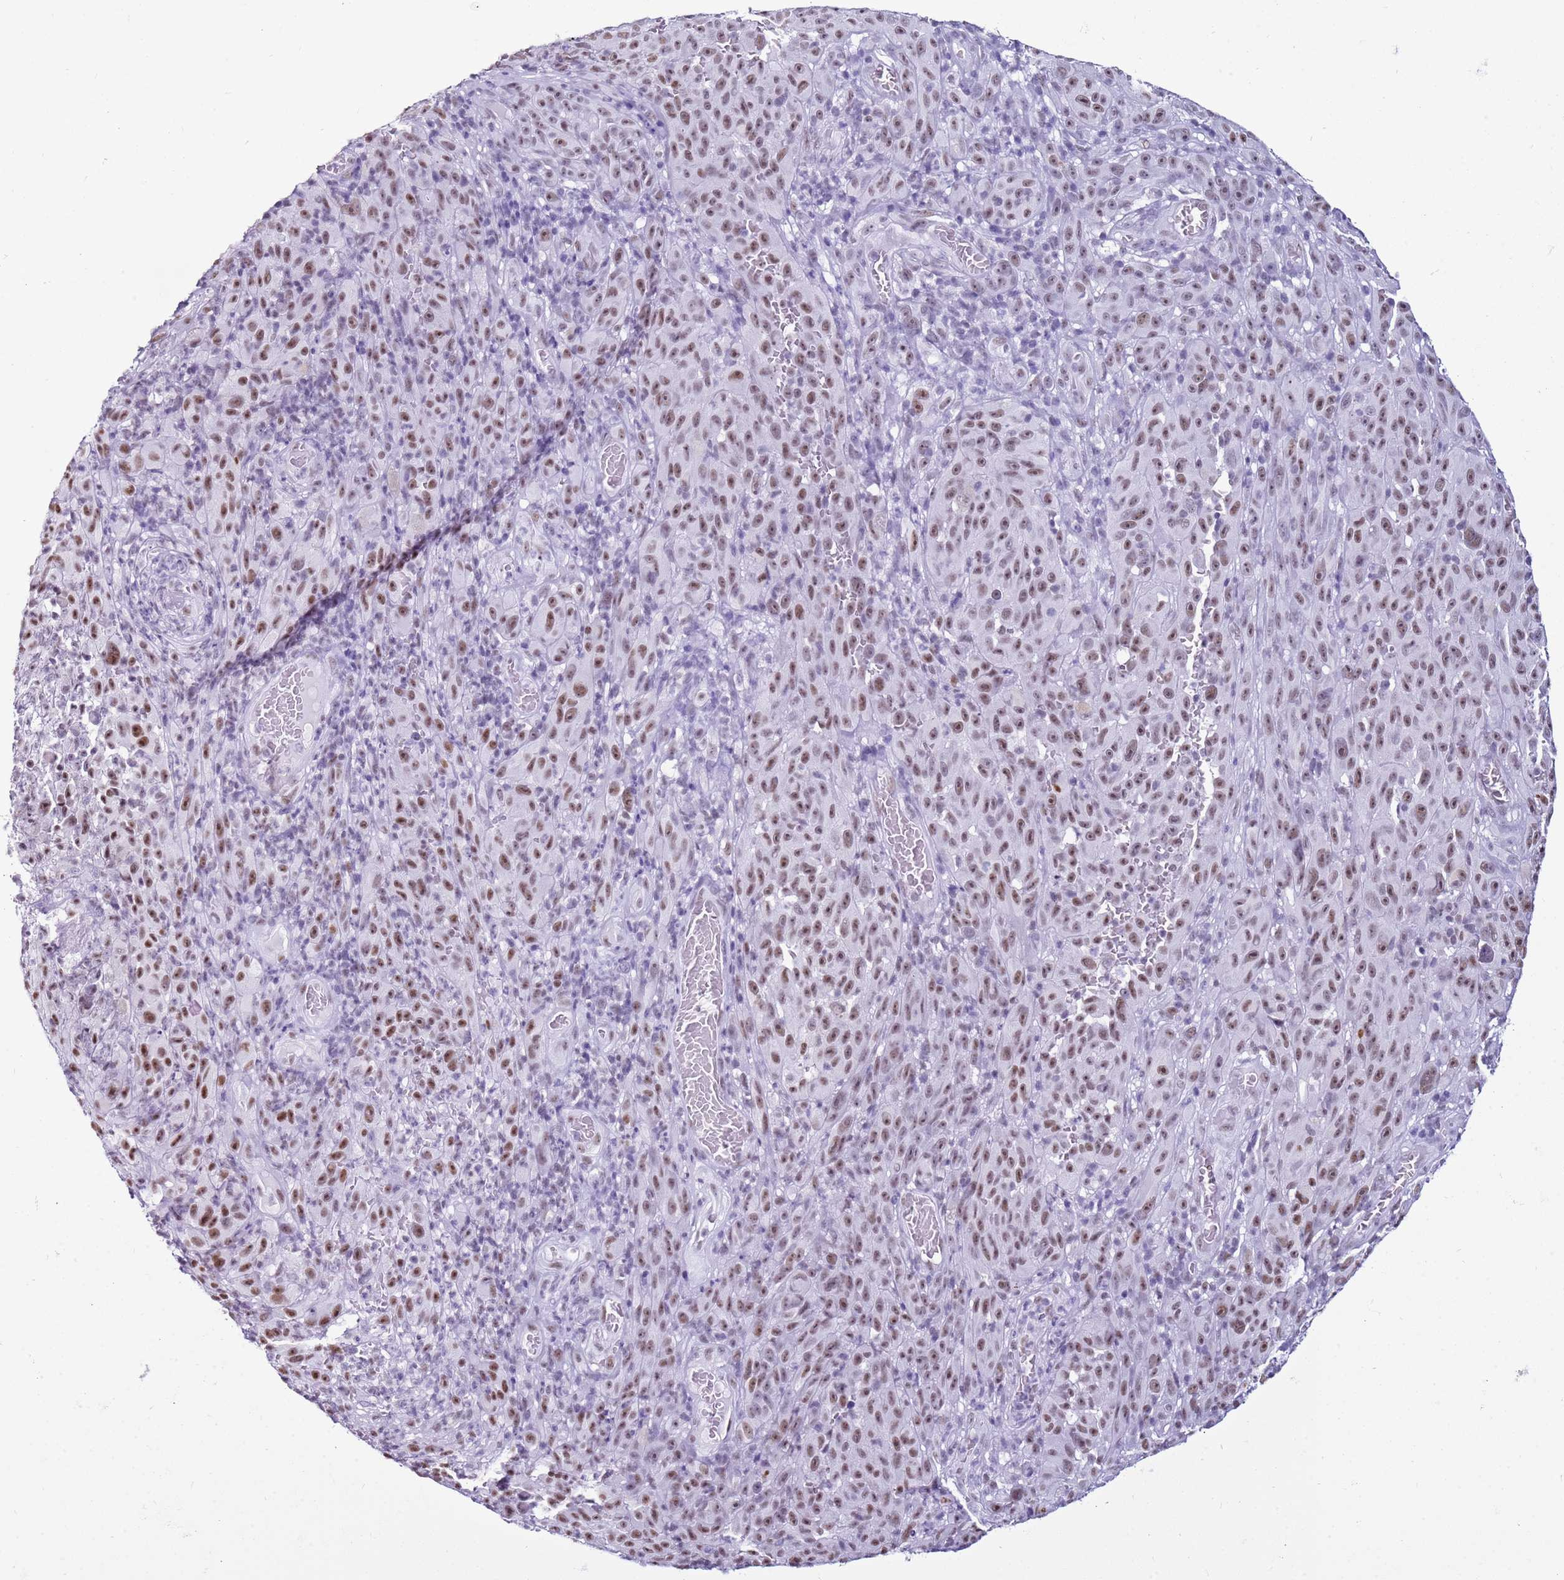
{"staining": {"intensity": "moderate", "quantity": ">75%", "location": "nuclear"}, "tissue": "melanoma", "cell_type": "Tumor cells", "image_type": "cancer", "snomed": [{"axis": "morphology", "description": "Malignant melanoma, NOS"}, {"axis": "topography", "description": "Skin"}], "caption": "DAB immunohistochemical staining of human malignant melanoma exhibits moderate nuclear protein expression in approximately >75% of tumor cells.", "gene": "DHX15", "patient": {"sex": "female", "age": 82}}